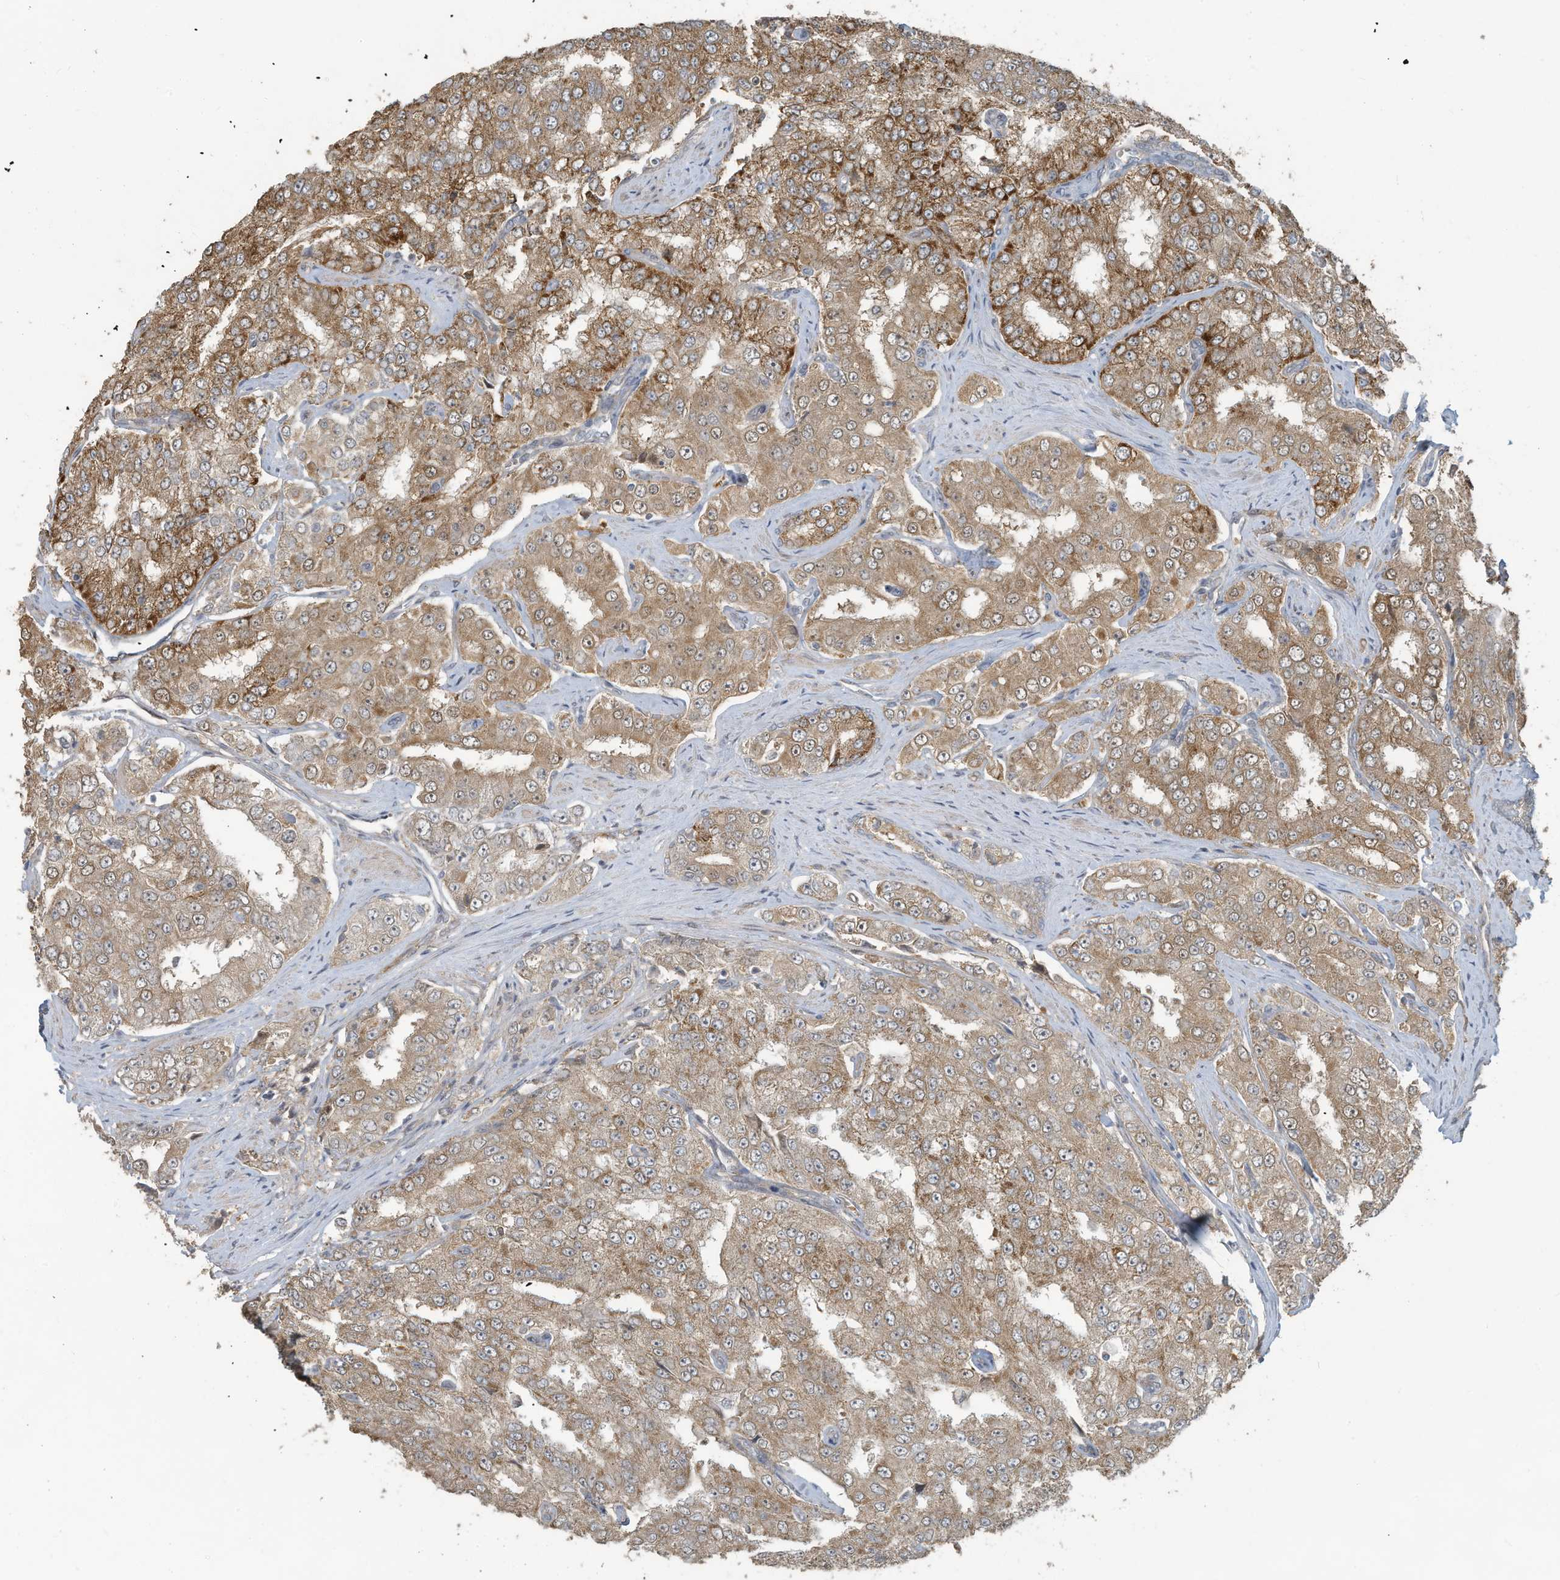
{"staining": {"intensity": "moderate", "quantity": ">75%", "location": "cytoplasmic/membranous"}, "tissue": "prostate cancer", "cell_type": "Tumor cells", "image_type": "cancer", "snomed": [{"axis": "morphology", "description": "Adenocarcinoma, High grade"}, {"axis": "topography", "description": "Prostate"}], "caption": "High-grade adenocarcinoma (prostate) was stained to show a protein in brown. There is medium levels of moderate cytoplasmic/membranous positivity in approximately >75% of tumor cells. Nuclei are stained in blue.", "gene": "ERI2", "patient": {"sex": "male", "age": 58}}